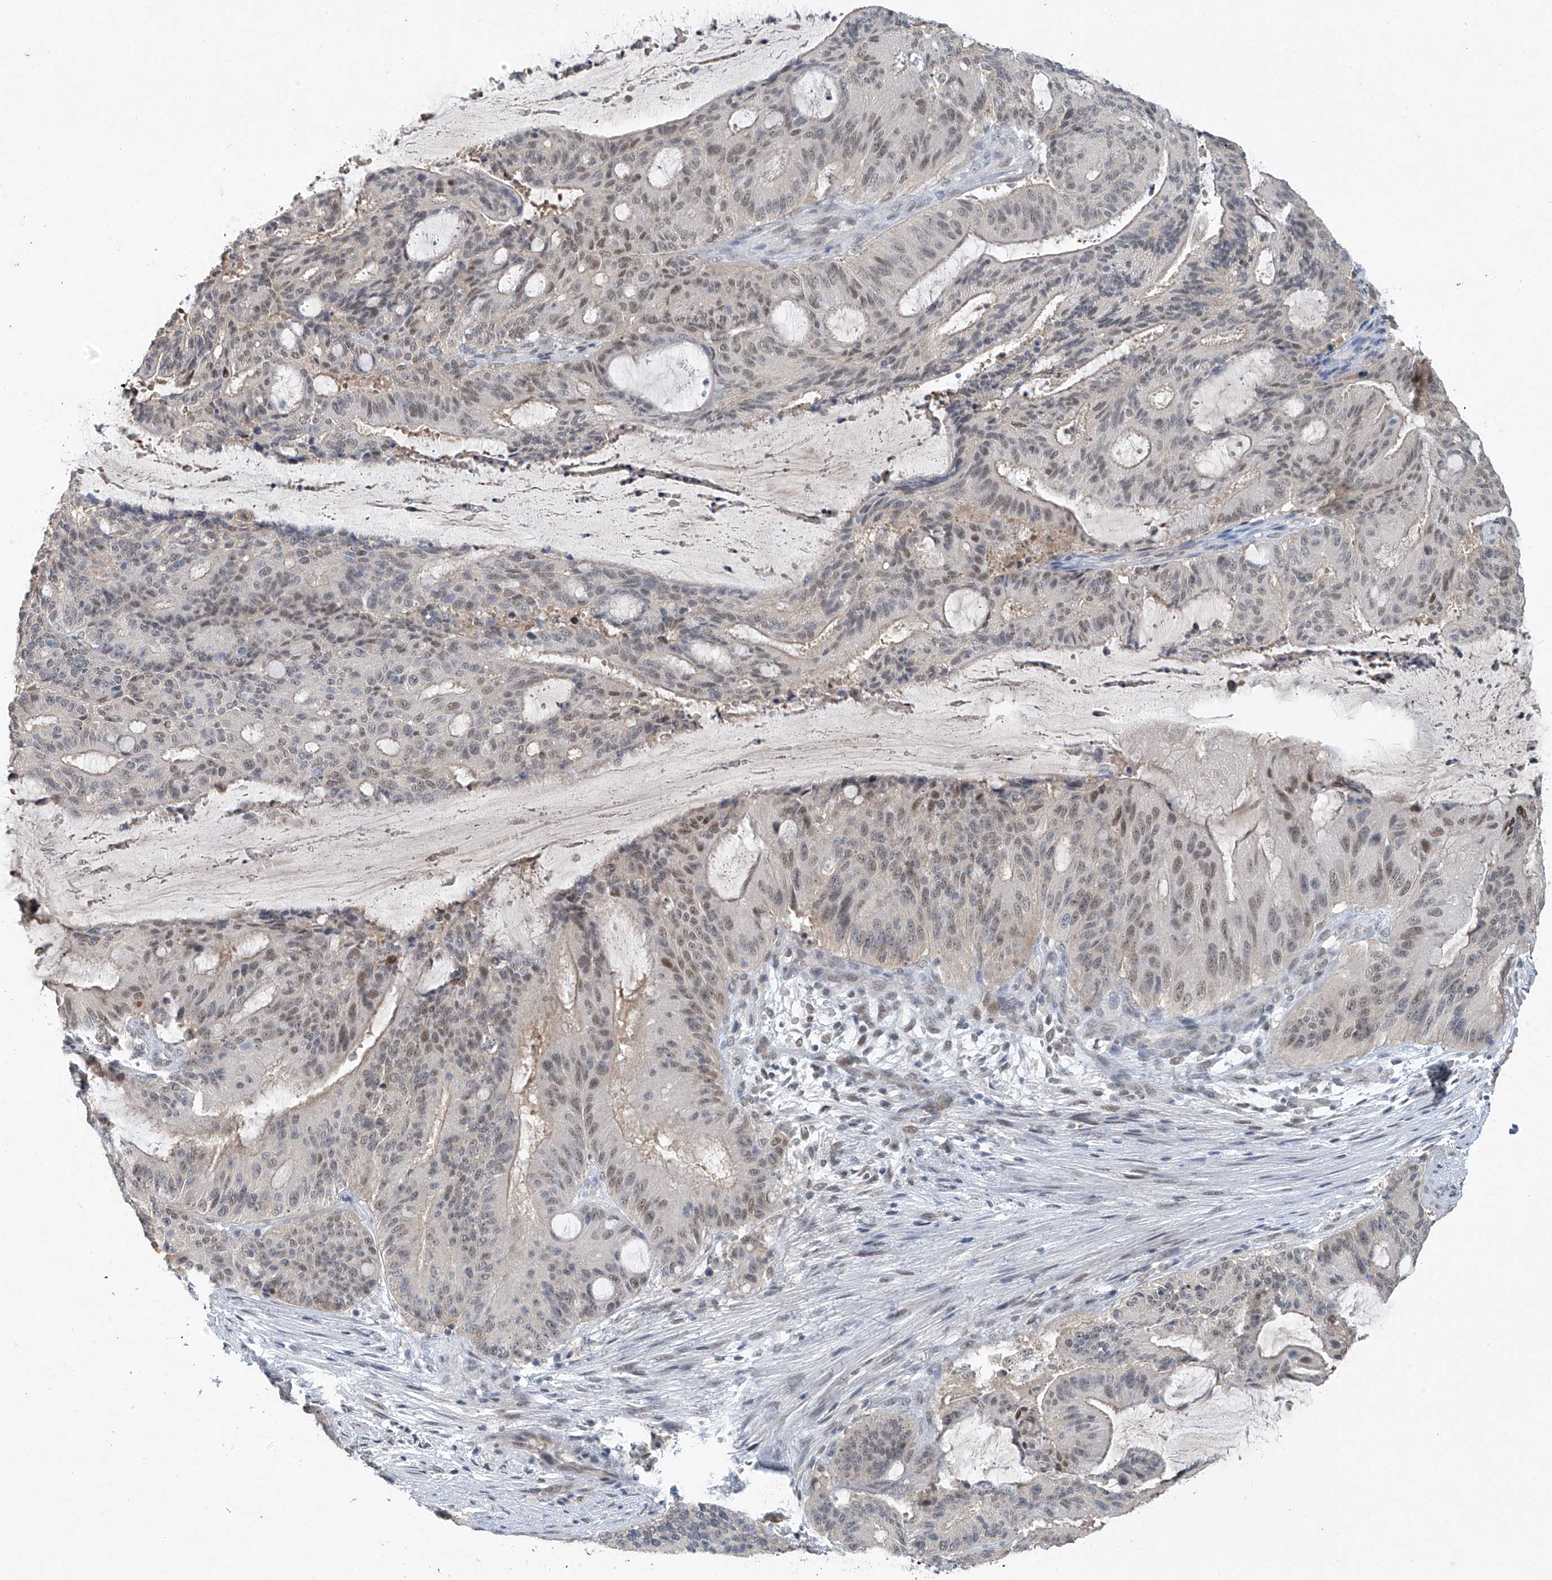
{"staining": {"intensity": "weak", "quantity": ">75%", "location": "nuclear"}, "tissue": "liver cancer", "cell_type": "Tumor cells", "image_type": "cancer", "snomed": [{"axis": "morphology", "description": "Normal tissue, NOS"}, {"axis": "morphology", "description": "Cholangiocarcinoma"}, {"axis": "topography", "description": "Liver"}, {"axis": "topography", "description": "Peripheral nerve tissue"}], "caption": "The histopathology image demonstrates staining of liver cancer (cholangiocarcinoma), revealing weak nuclear protein expression (brown color) within tumor cells.", "gene": "TAF8", "patient": {"sex": "female", "age": 73}}